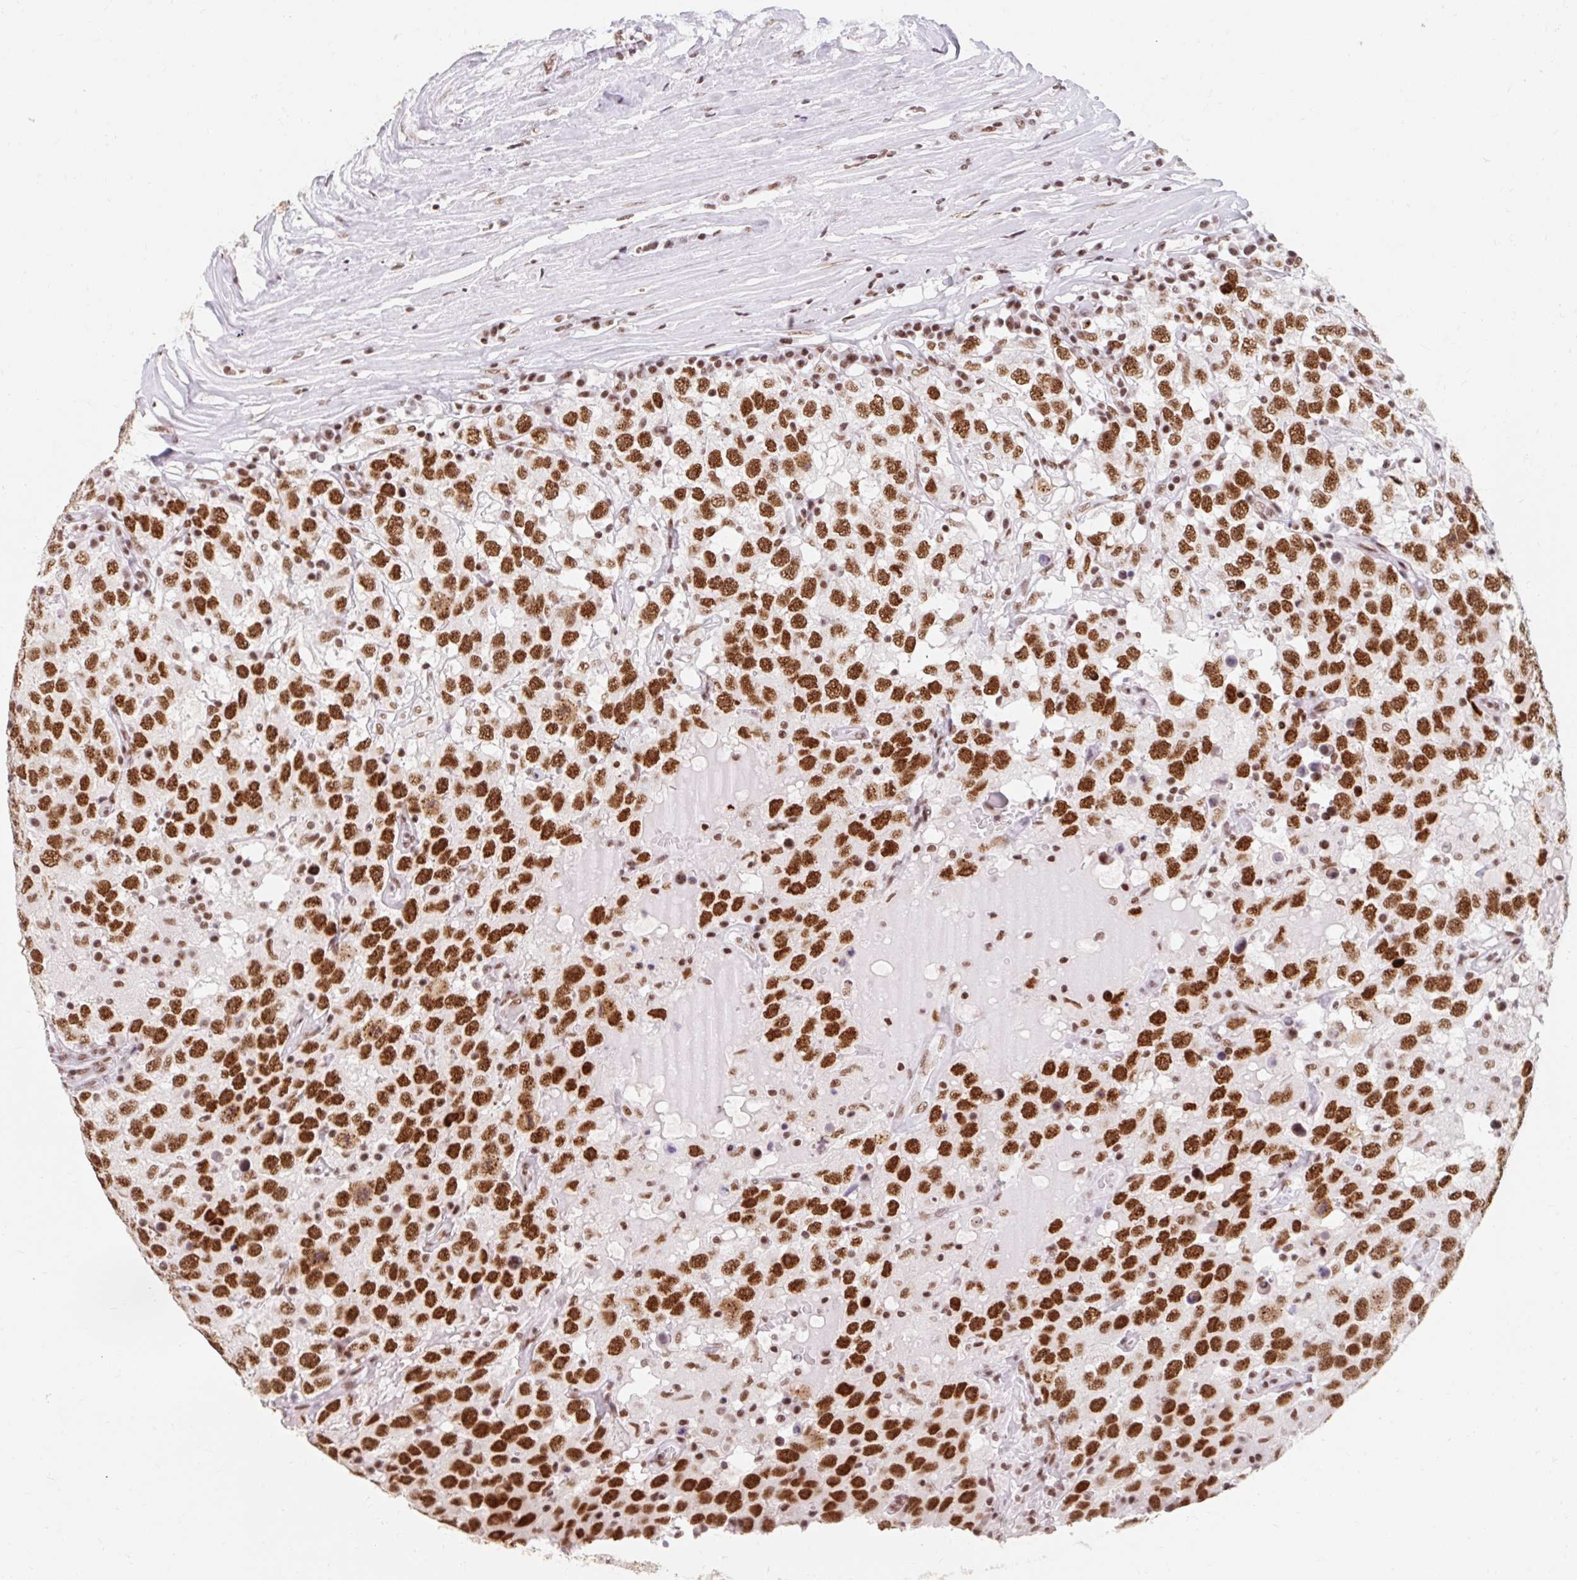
{"staining": {"intensity": "strong", "quantity": ">75%", "location": "nuclear"}, "tissue": "testis cancer", "cell_type": "Tumor cells", "image_type": "cancer", "snomed": [{"axis": "morphology", "description": "Seminoma, NOS"}, {"axis": "topography", "description": "Testis"}], "caption": "The histopathology image exhibits immunohistochemical staining of testis cancer (seminoma). There is strong nuclear staining is identified in approximately >75% of tumor cells.", "gene": "SRSF10", "patient": {"sex": "male", "age": 41}}